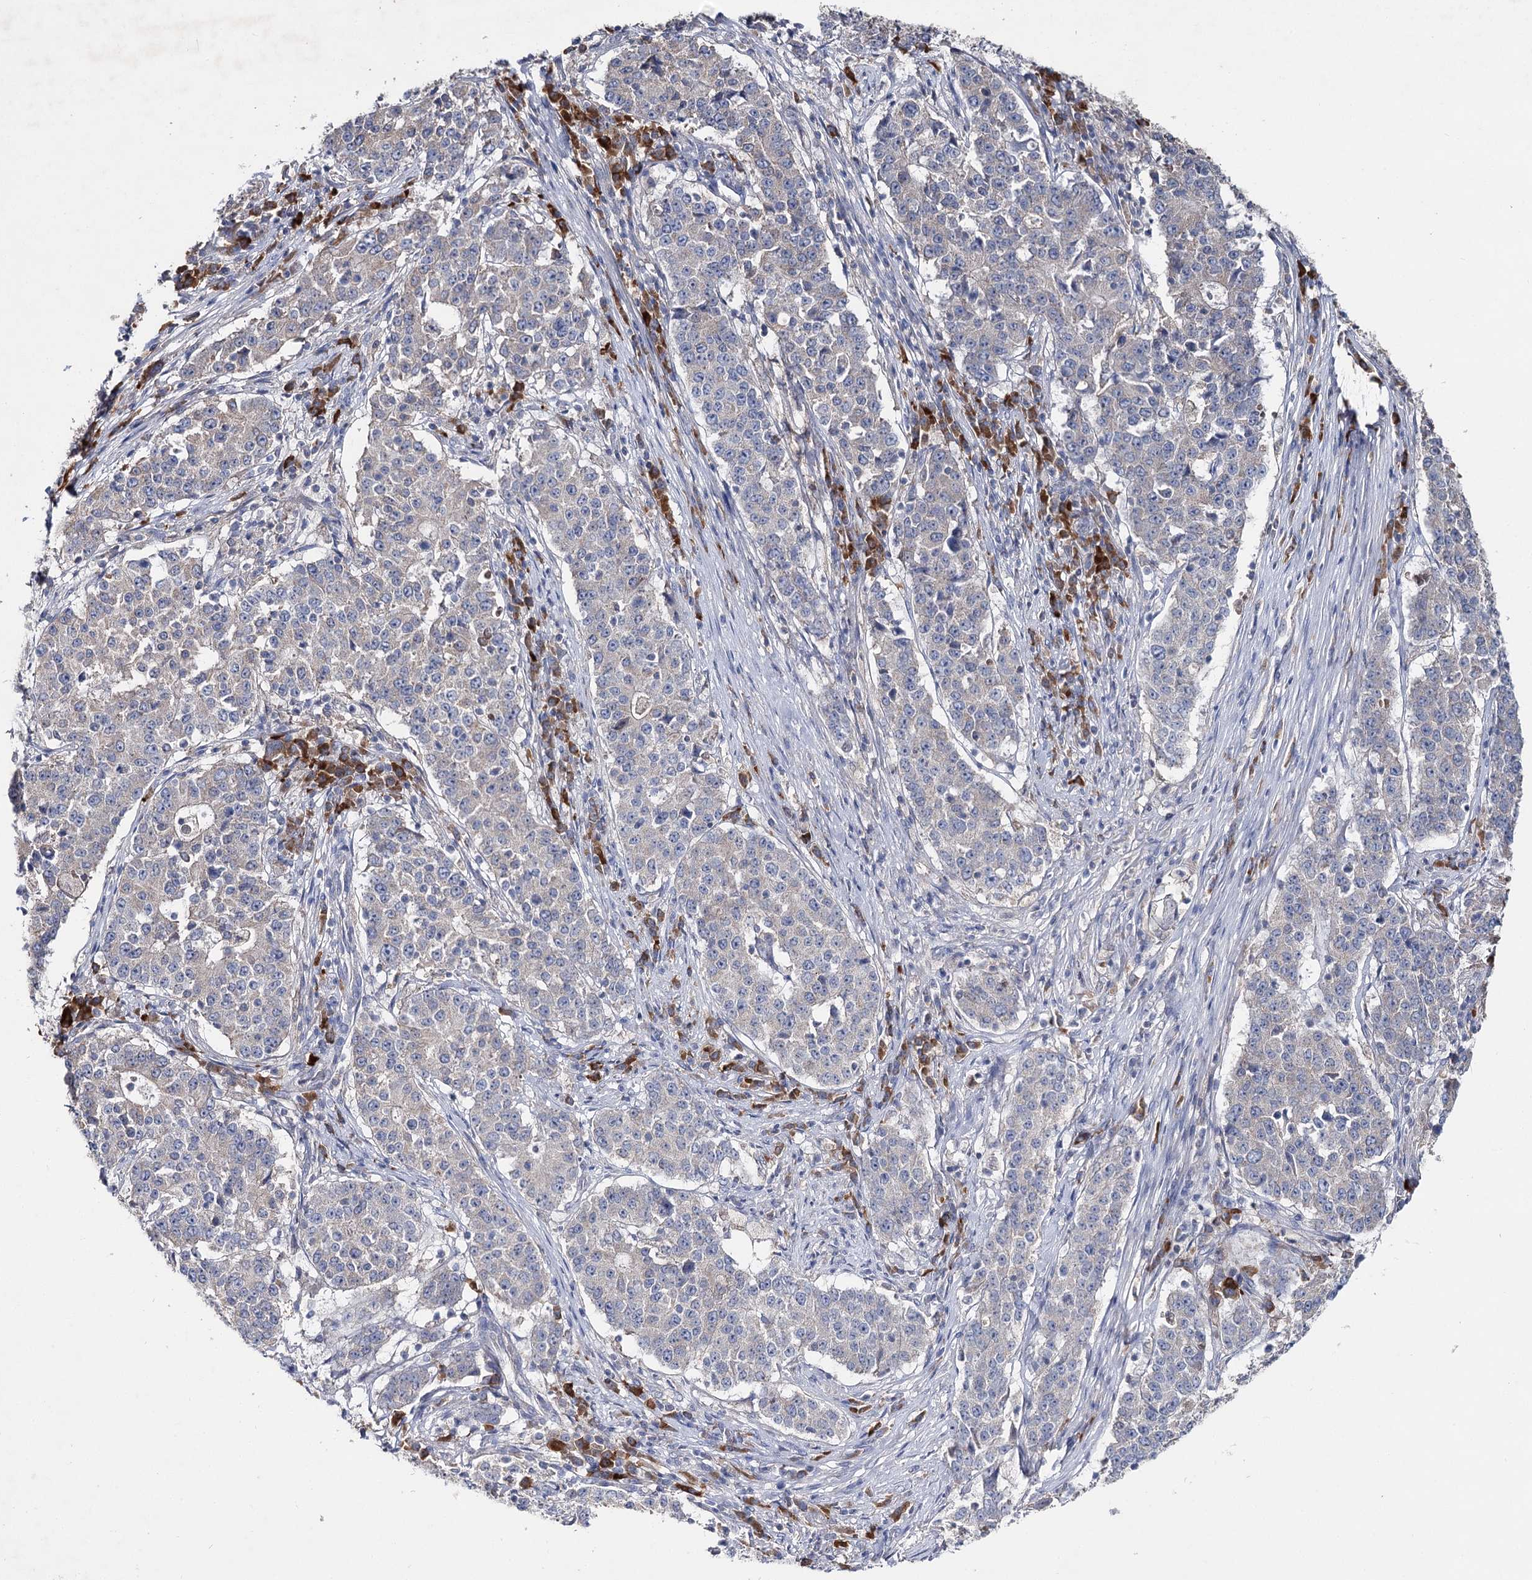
{"staining": {"intensity": "negative", "quantity": "none", "location": "none"}, "tissue": "stomach cancer", "cell_type": "Tumor cells", "image_type": "cancer", "snomed": [{"axis": "morphology", "description": "Adenocarcinoma, NOS"}, {"axis": "topography", "description": "Stomach"}], "caption": "IHC micrograph of neoplastic tissue: stomach adenocarcinoma stained with DAB (3,3'-diaminobenzidine) exhibits no significant protein positivity in tumor cells. (Stains: DAB IHC with hematoxylin counter stain, Microscopy: brightfield microscopy at high magnification).", "gene": "IL1RAP", "patient": {"sex": "male", "age": 59}}